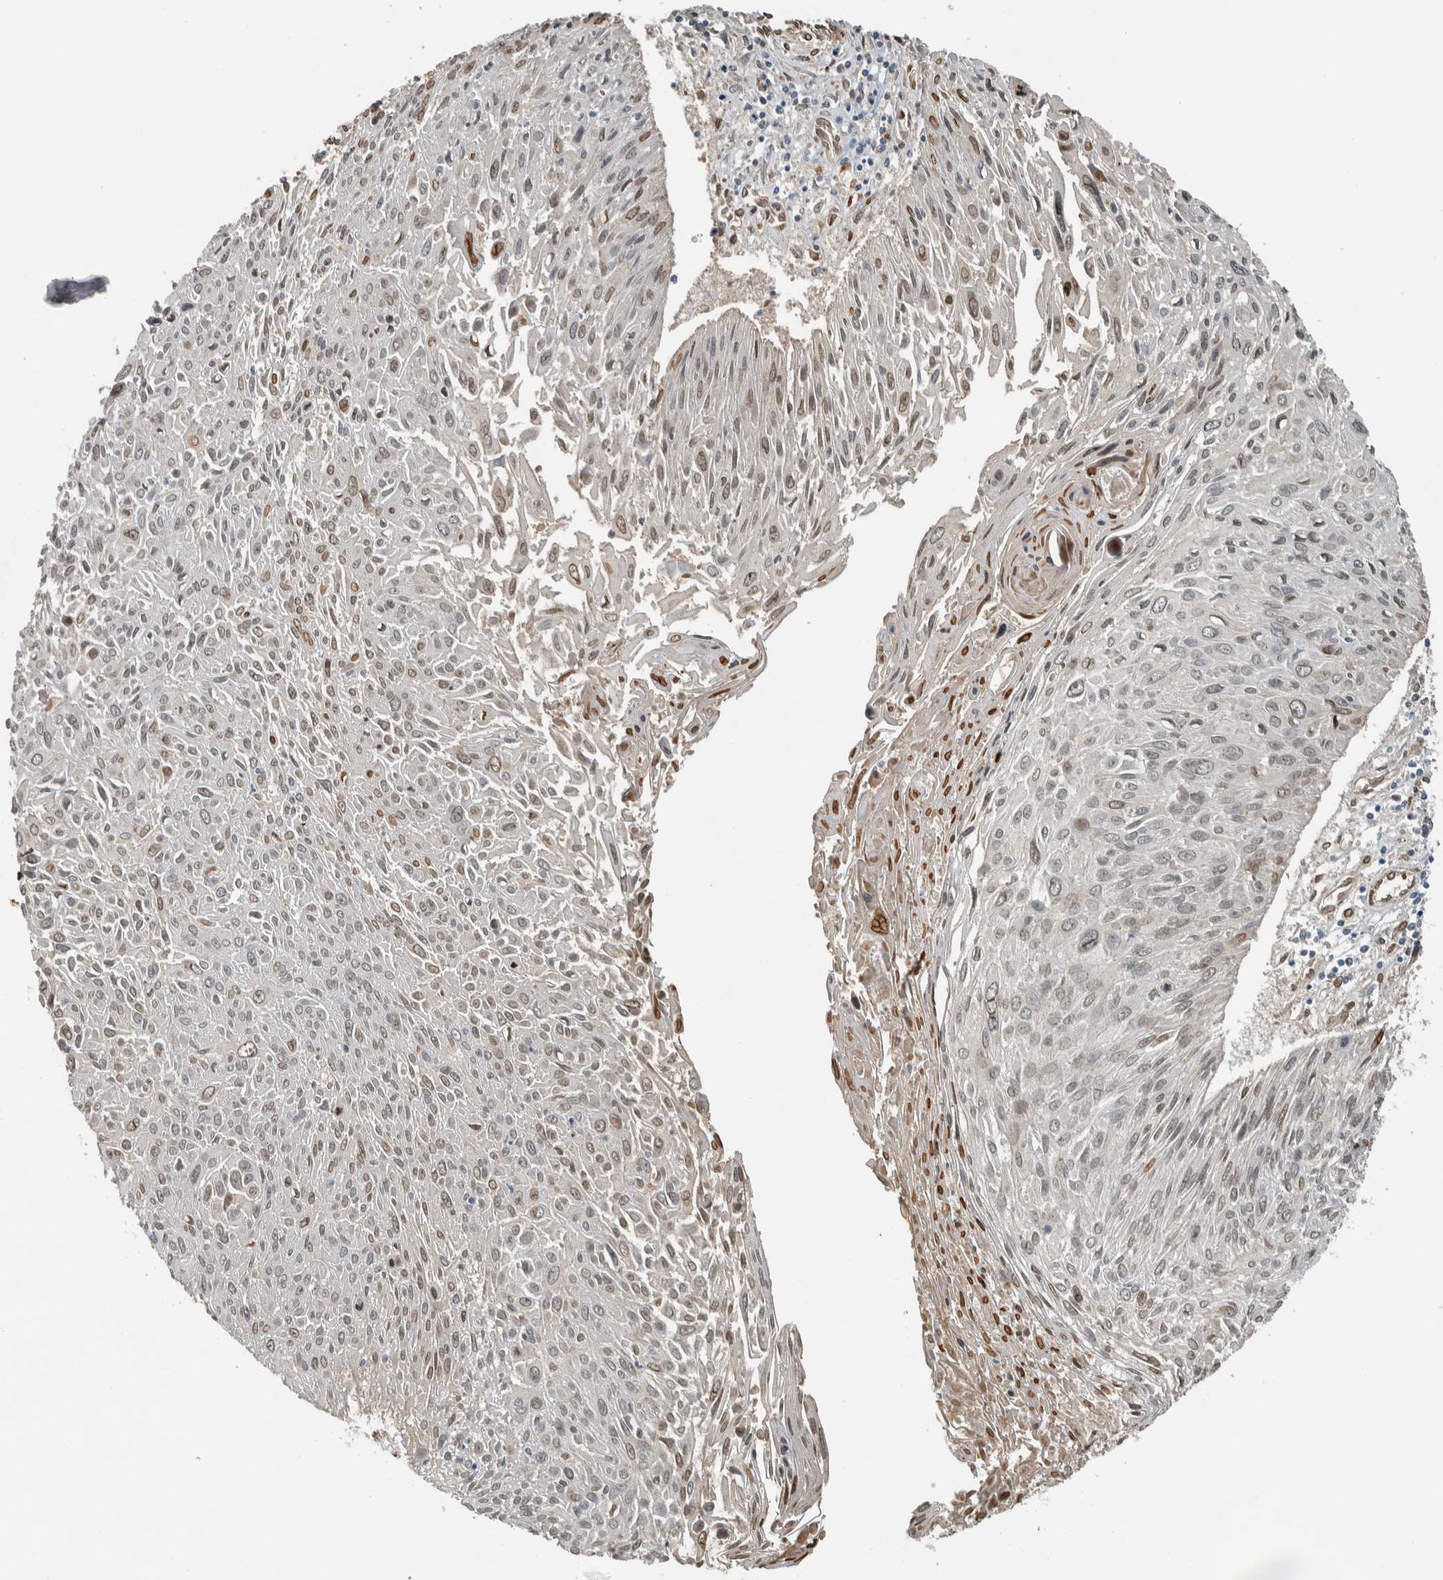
{"staining": {"intensity": "weak", "quantity": "25%-75%", "location": "nuclear"}, "tissue": "cervical cancer", "cell_type": "Tumor cells", "image_type": "cancer", "snomed": [{"axis": "morphology", "description": "Squamous cell carcinoma, NOS"}, {"axis": "topography", "description": "Cervix"}], "caption": "There is low levels of weak nuclear expression in tumor cells of cervical squamous cell carcinoma, as demonstrated by immunohistochemical staining (brown color).", "gene": "XPO5", "patient": {"sex": "female", "age": 51}}